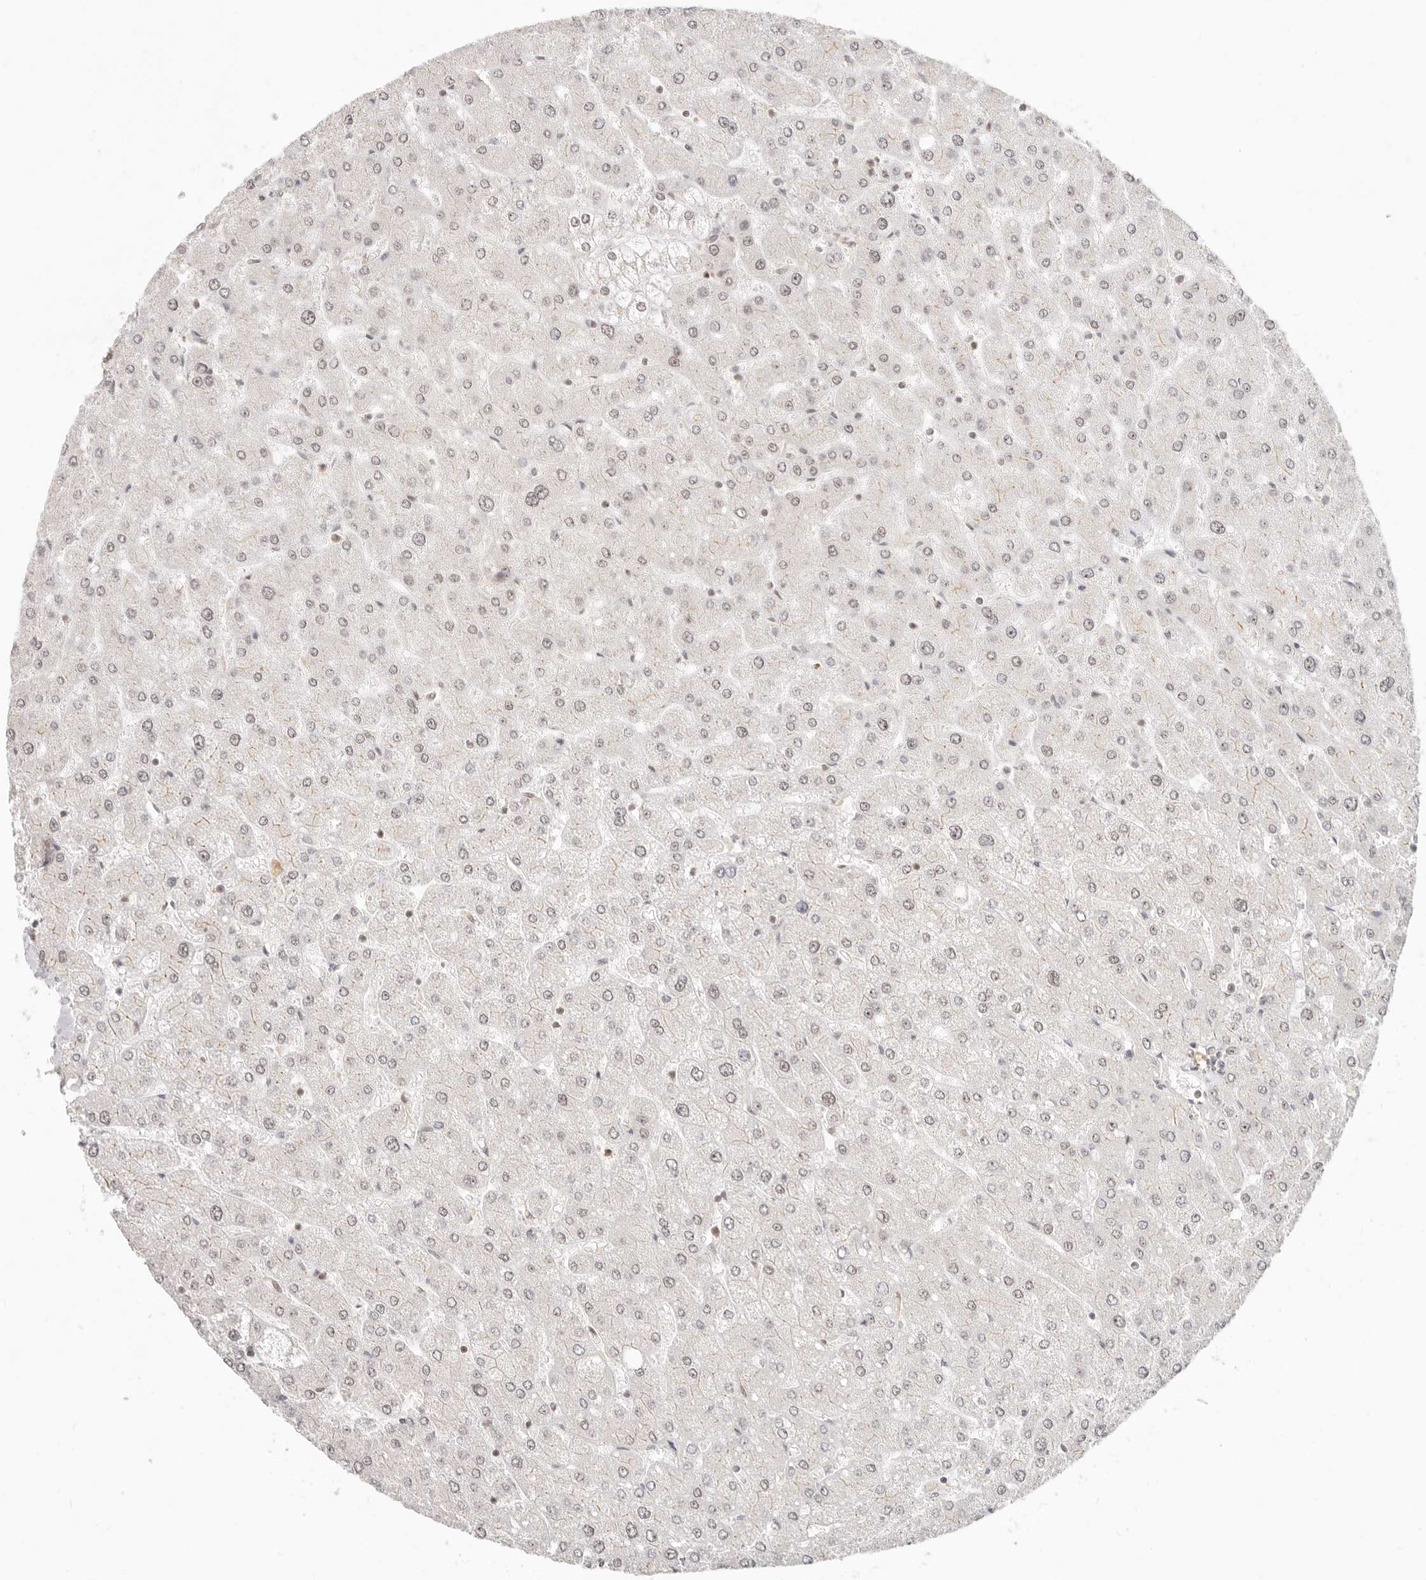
{"staining": {"intensity": "weak", "quantity": "<25%", "location": "nuclear"}, "tissue": "liver", "cell_type": "Cholangiocytes", "image_type": "normal", "snomed": [{"axis": "morphology", "description": "Normal tissue, NOS"}, {"axis": "topography", "description": "Liver"}], "caption": "Photomicrograph shows no significant protein expression in cholangiocytes of unremarkable liver.", "gene": "BAP1", "patient": {"sex": "male", "age": 55}}